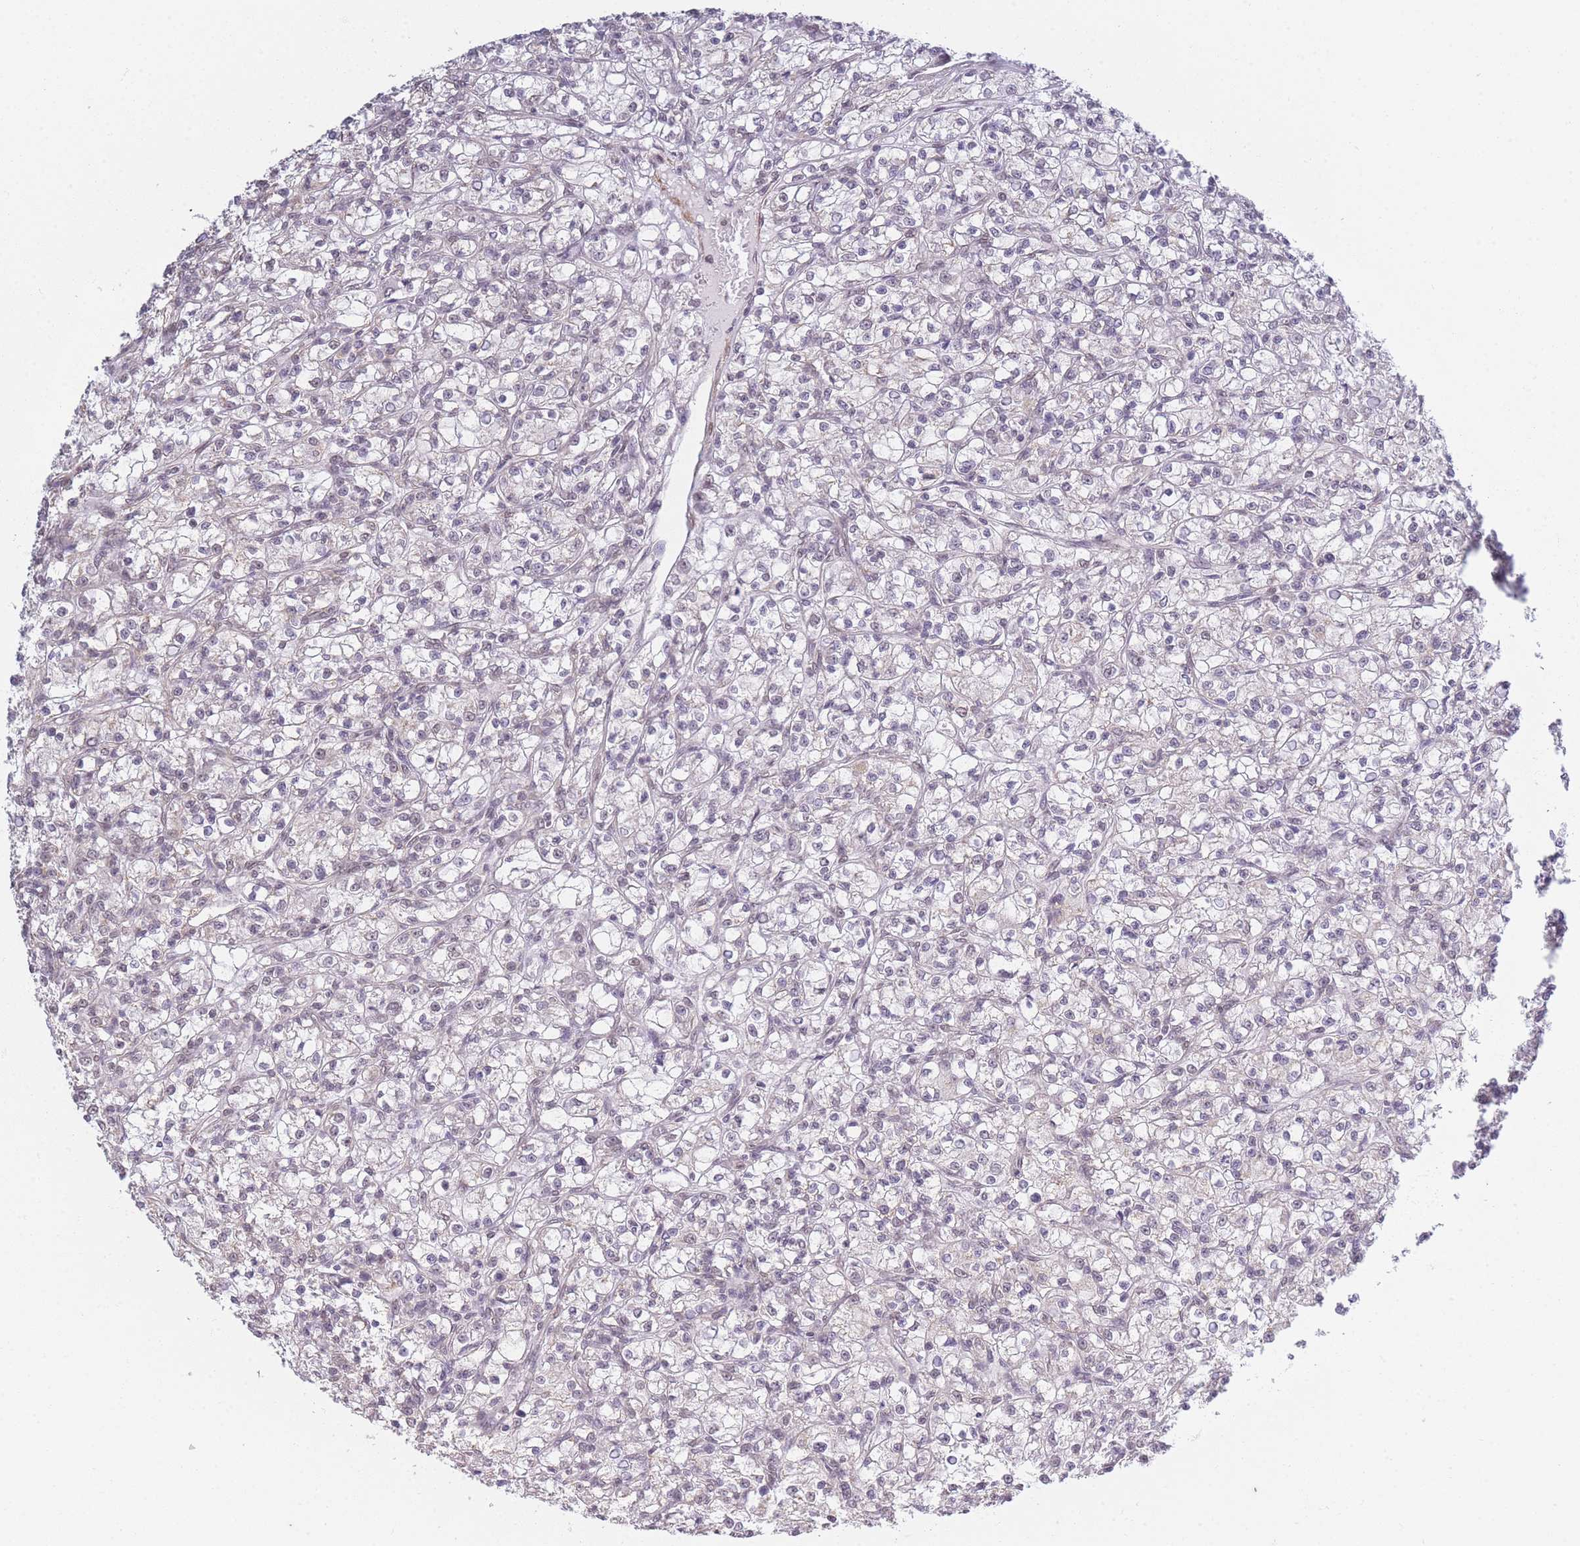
{"staining": {"intensity": "negative", "quantity": "none", "location": "none"}, "tissue": "renal cancer", "cell_type": "Tumor cells", "image_type": "cancer", "snomed": [{"axis": "morphology", "description": "Adenocarcinoma, NOS"}, {"axis": "topography", "description": "Kidney"}], "caption": "The immunohistochemistry photomicrograph has no significant positivity in tumor cells of renal adenocarcinoma tissue.", "gene": "SIN3B", "patient": {"sex": "female", "age": 59}}